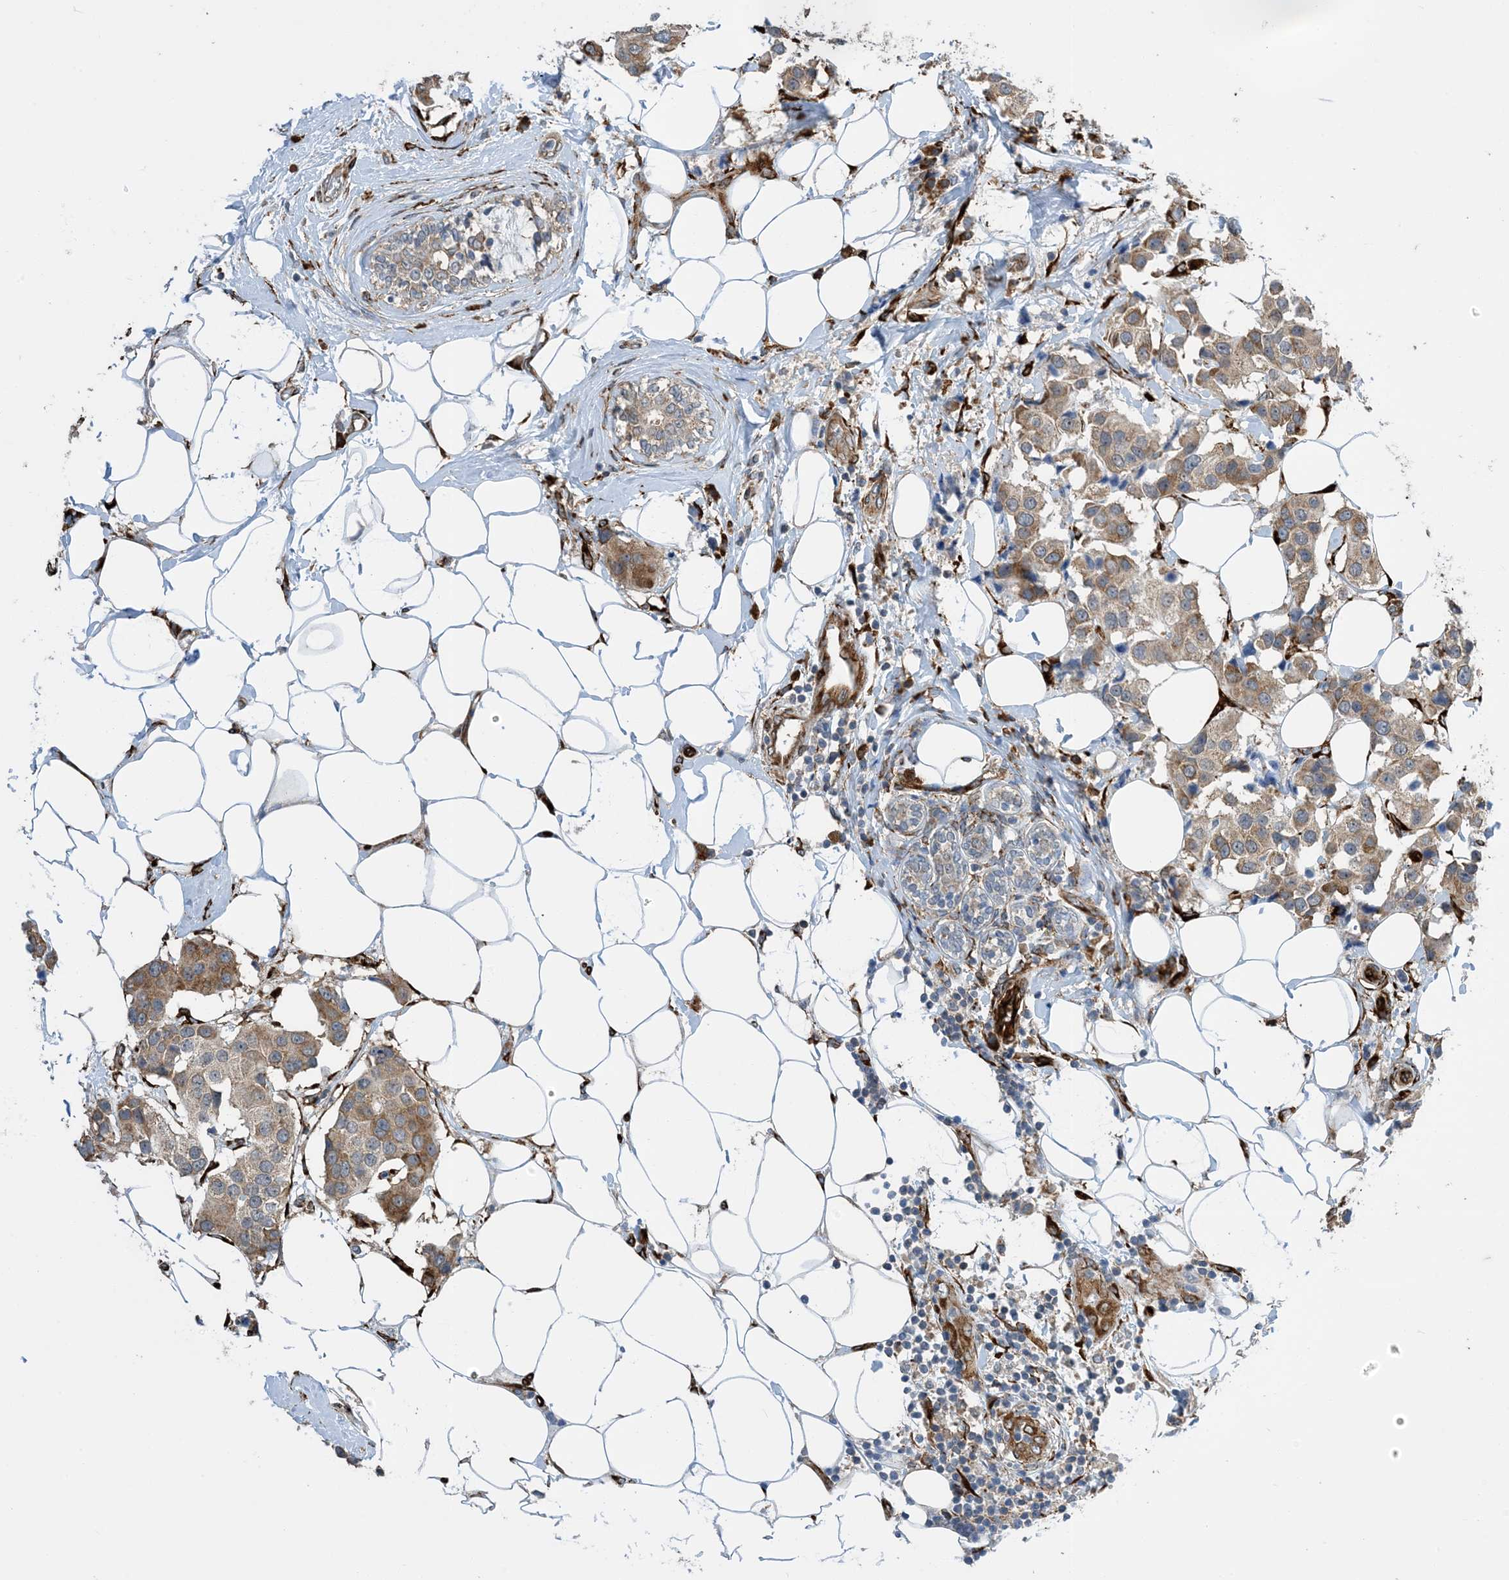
{"staining": {"intensity": "moderate", "quantity": ">75%", "location": "cytoplasmic/membranous"}, "tissue": "breast cancer", "cell_type": "Tumor cells", "image_type": "cancer", "snomed": [{"axis": "morphology", "description": "Normal tissue, NOS"}, {"axis": "morphology", "description": "Duct carcinoma"}, {"axis": "topography", "description": "Breast"}], "caption": "This image demonstrates breast cancer stained with IHC to label a protein in brown. The cytoplasmic/membranous of tumor cells show moderate positivity for the protein. Nuclei are counter-stained blue.", "gene": "ZBTB45", "patient": {"sex": "female", "age": 39}}